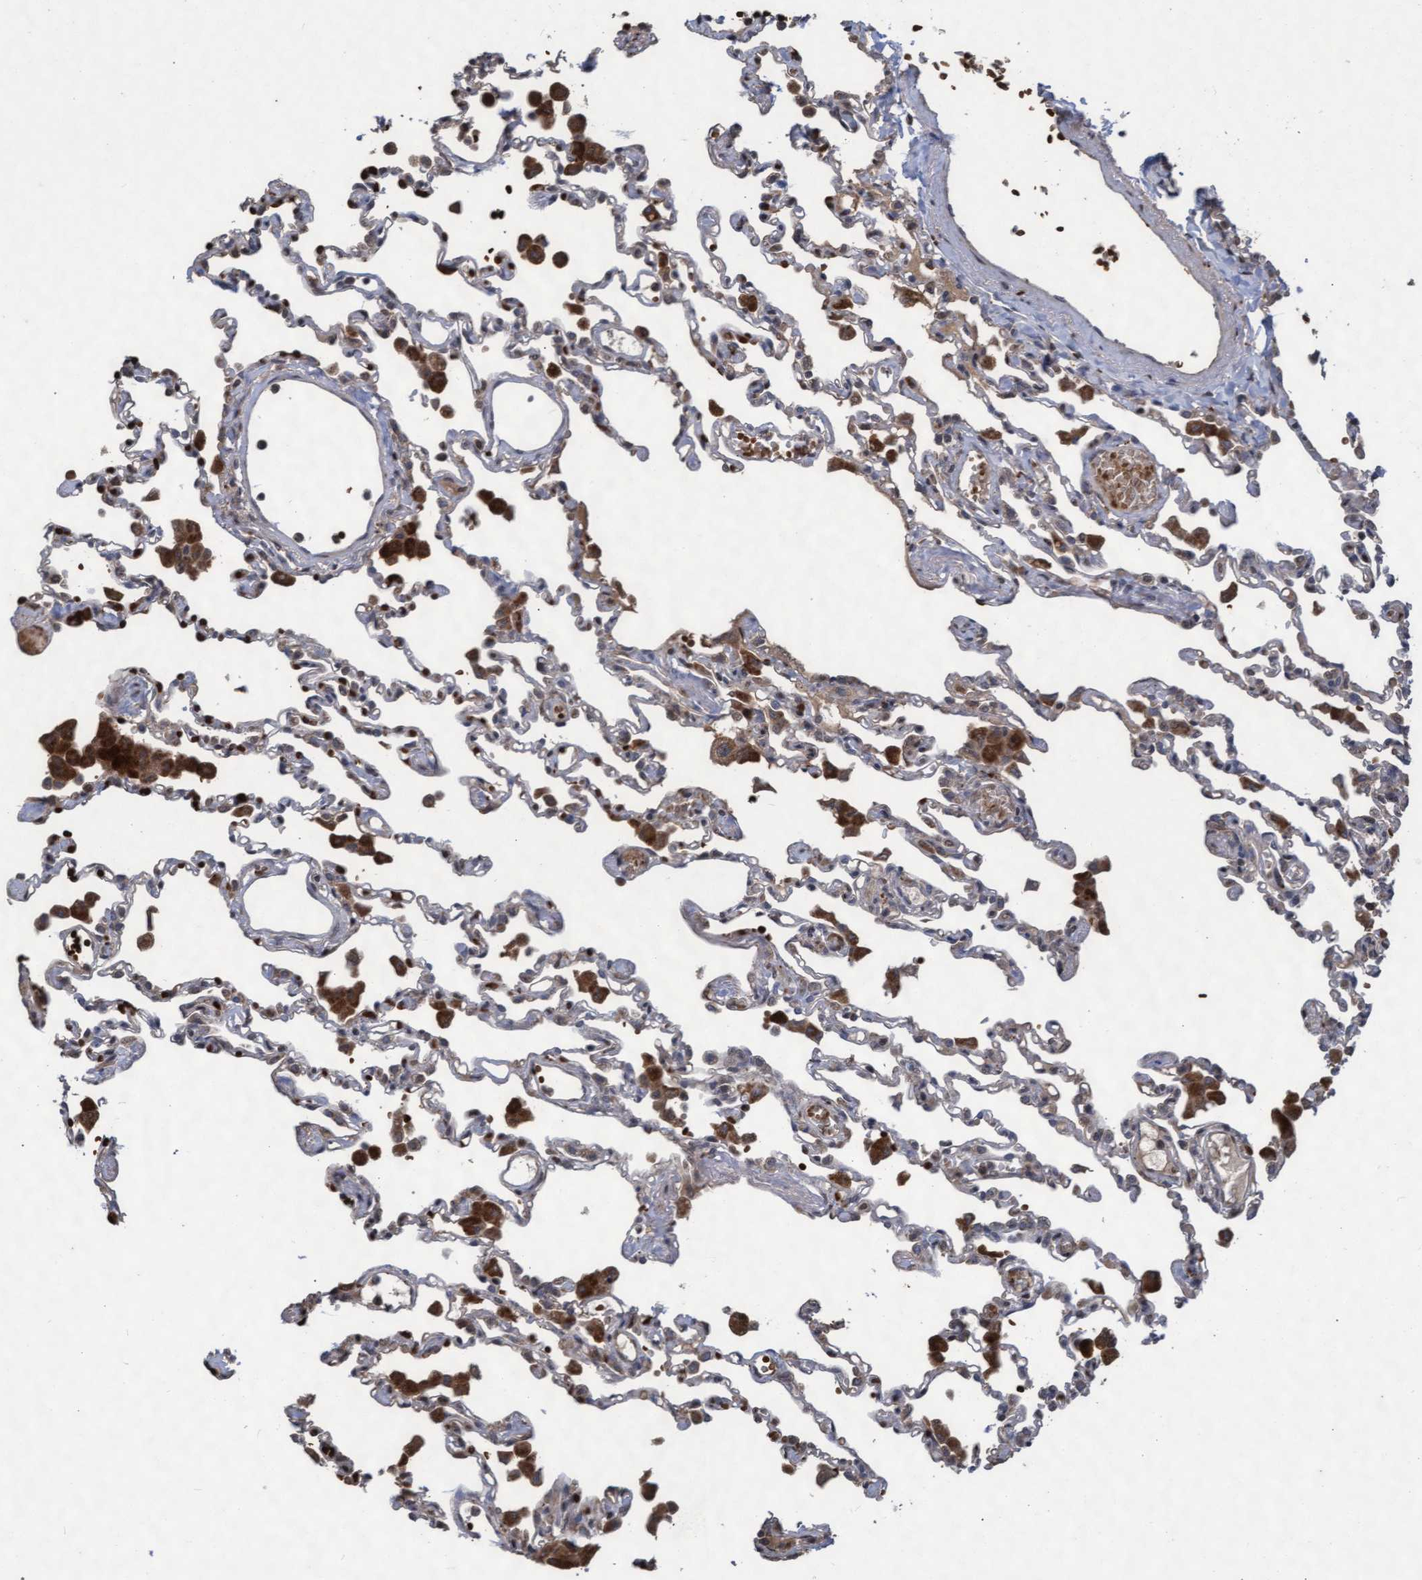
{"staining": {"intensity": "weak", "quantity": "25%-75%", "location": "cytoplasmic/membranous"}, "tissue": "lung", "cell_type": "Alveolar cells", "image_type": "normal", "snomed": [{"axis": "morphology", "description": "Normal tissue, NOS"}, {"axis": "topography", "description": "Bronchus"}, {"axis": "topography", "description": "Lung"}], "caption": "Immunohistochemistry (IHC) (DAB (3,3'-diaminobenzidine)) staining of benign lung shows weak cytoplasmic/membranous protein expression in about 25%-75% of alveolar cells. (brown staining indicates protein expression, while blue staining denotes nuclei).", "gene": "KCNC2", "patient": {"sex": "female", "age": 49}}